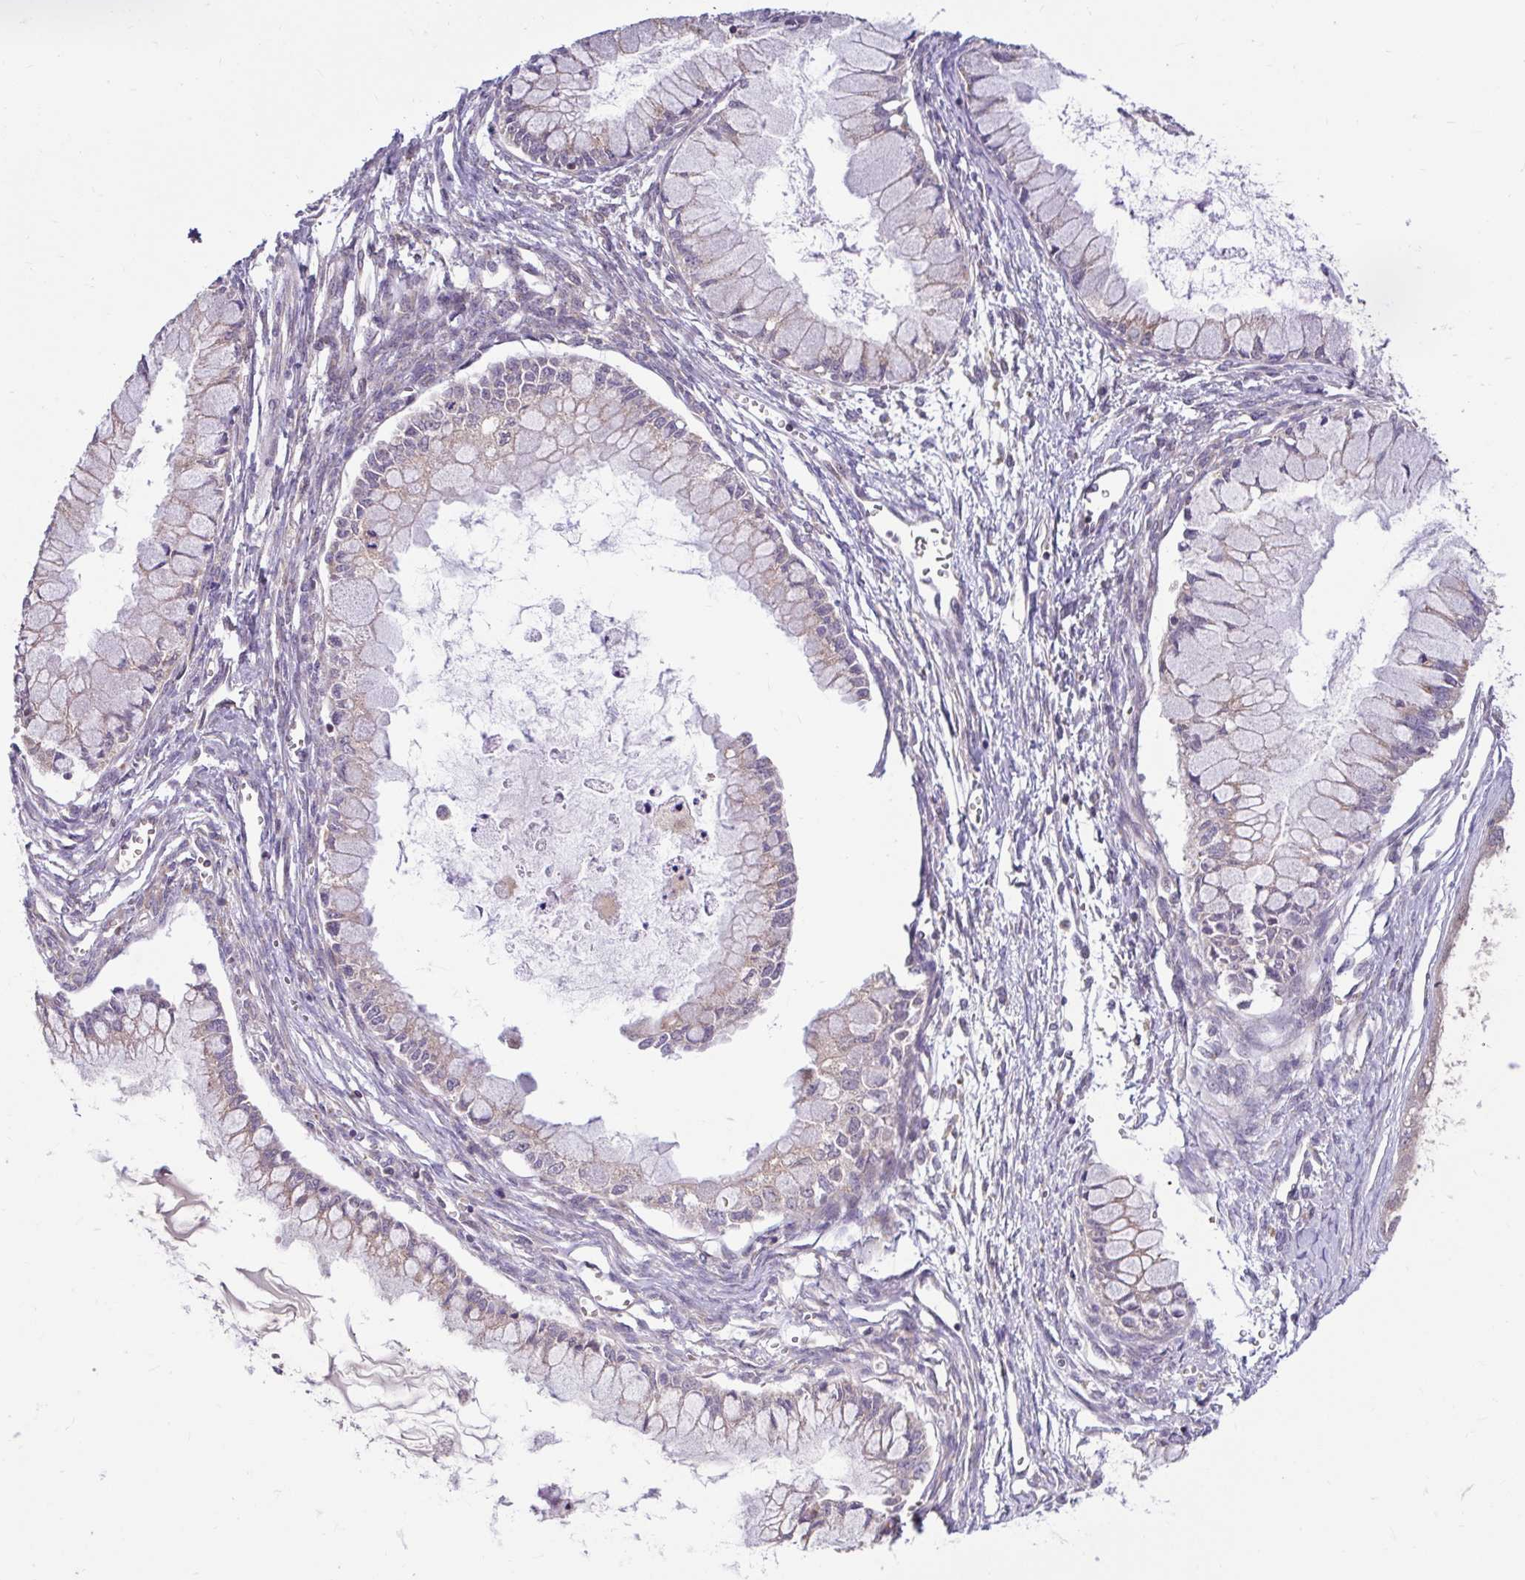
{"staining": {"intensity": "weak", "quantity": "<25%", "location": "cytoplasmic/membranous"}, "tissue": "ovarian cancer", "cell_type": "Tumor cells", "image_type": "cancer", "snomed": [{"axis": "morphology", "description": "Cystadenocarcinoma, mucinous, NOS"}, {"axis": "topography", "description": "Ovary"}], "caption": "The image reveals no staining of tumor cells in ovarian mucinous cystadenocarcinoma.", "gene": "VTI1B", "patient": {"sex": "female", "age": 34}}